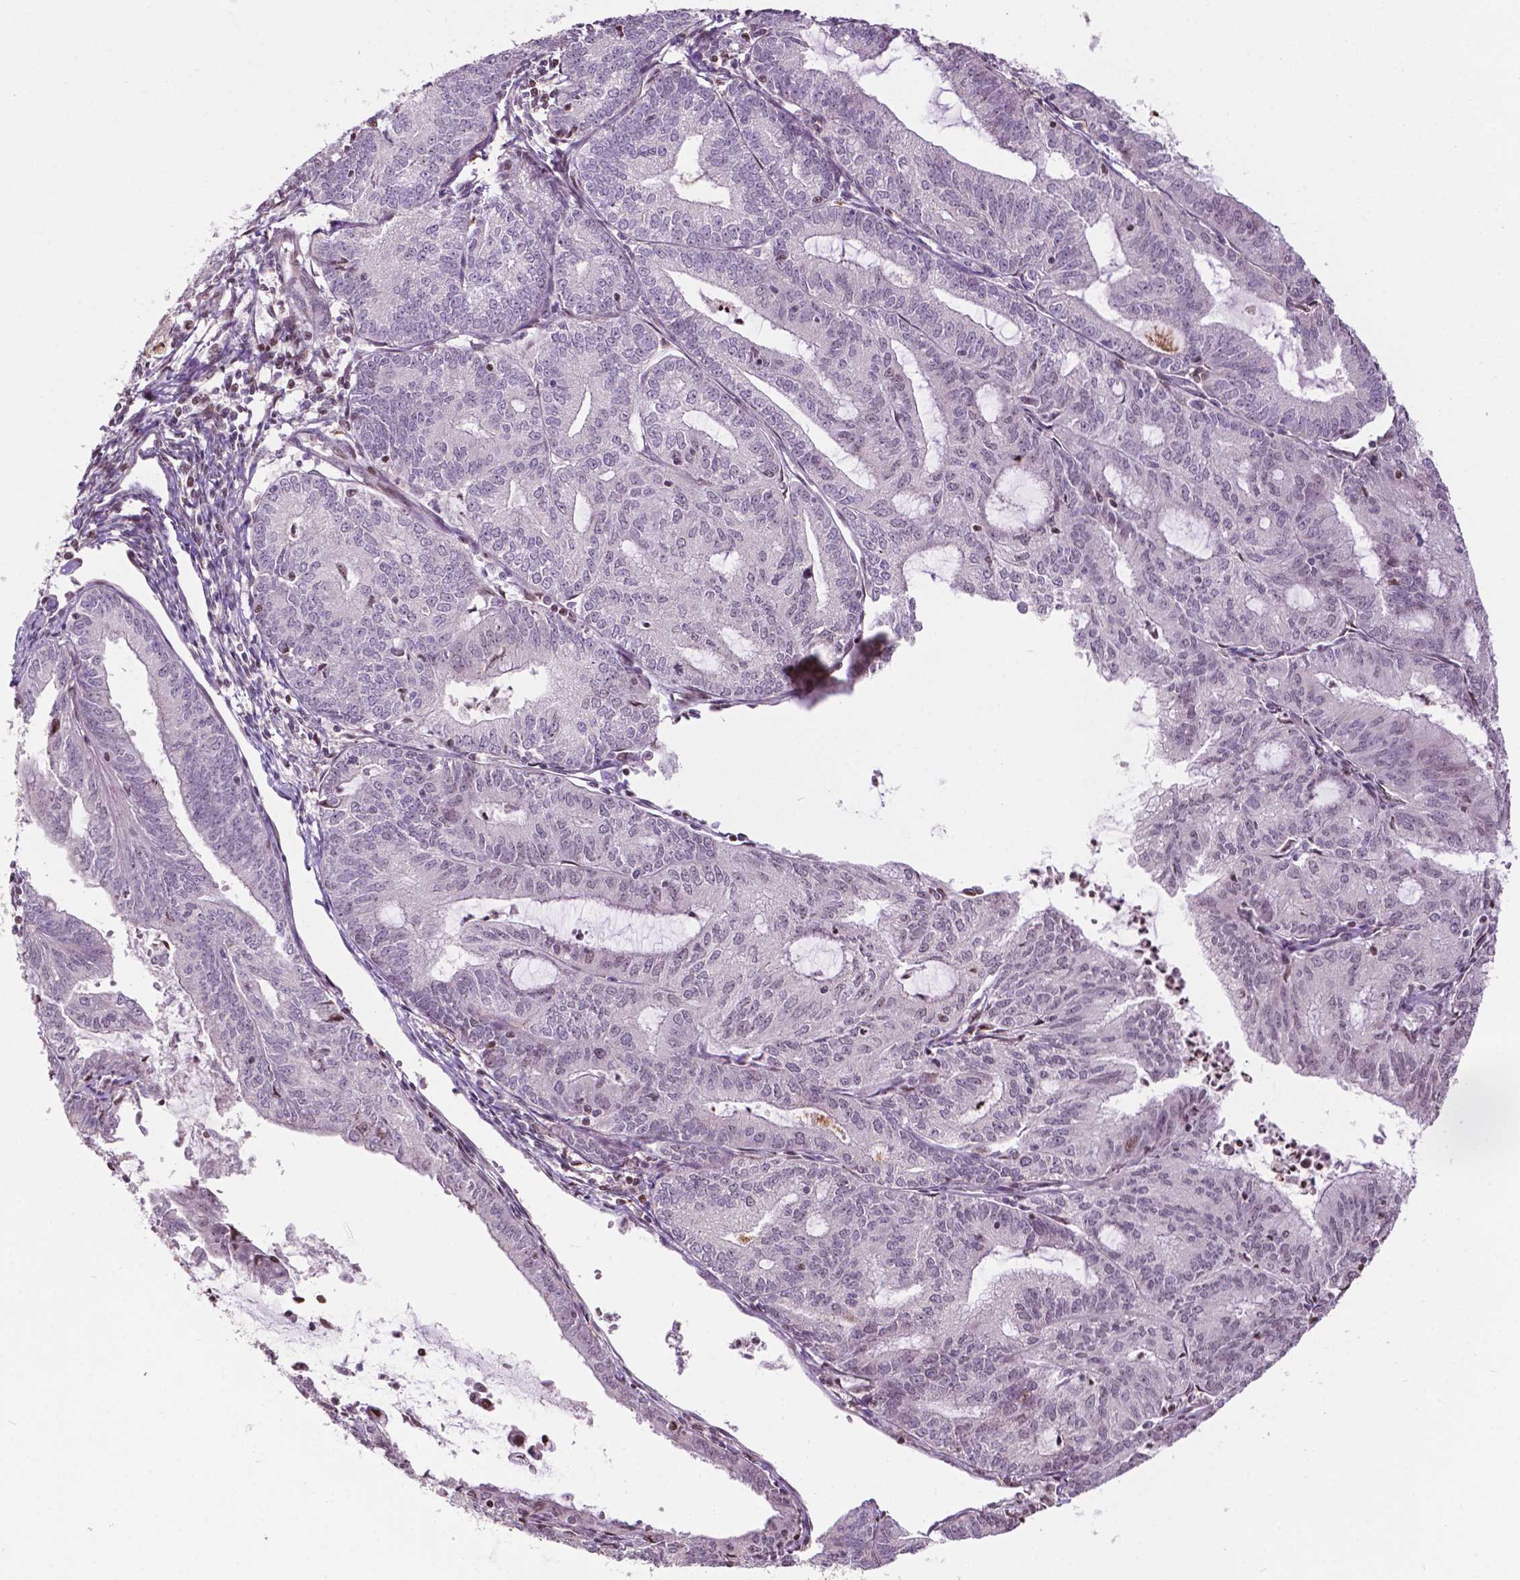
{"staining": {"intensity": "negative", "quantity": "none", "location": "none"}, "tissue": "endometrial cancer", "cell_type": "Tumor cells", "image_type": "cancer", "snomed": [{"axis": "morphology", "description": "Adenocarcinoma, NOS"}, {"axis": "topography", "description": "Endometrium"}], "caption": "The micrograph shows no staining of tumor cells in endometrial adenocarcinoma. (Stains: DAB immunohistochemistry (IHC) with hematoxylin counter stain, Microscopy: brightfield microscopy at high magnification).", "gene": "PTPN18", "patient": {"sex": "female", "age": 70}}